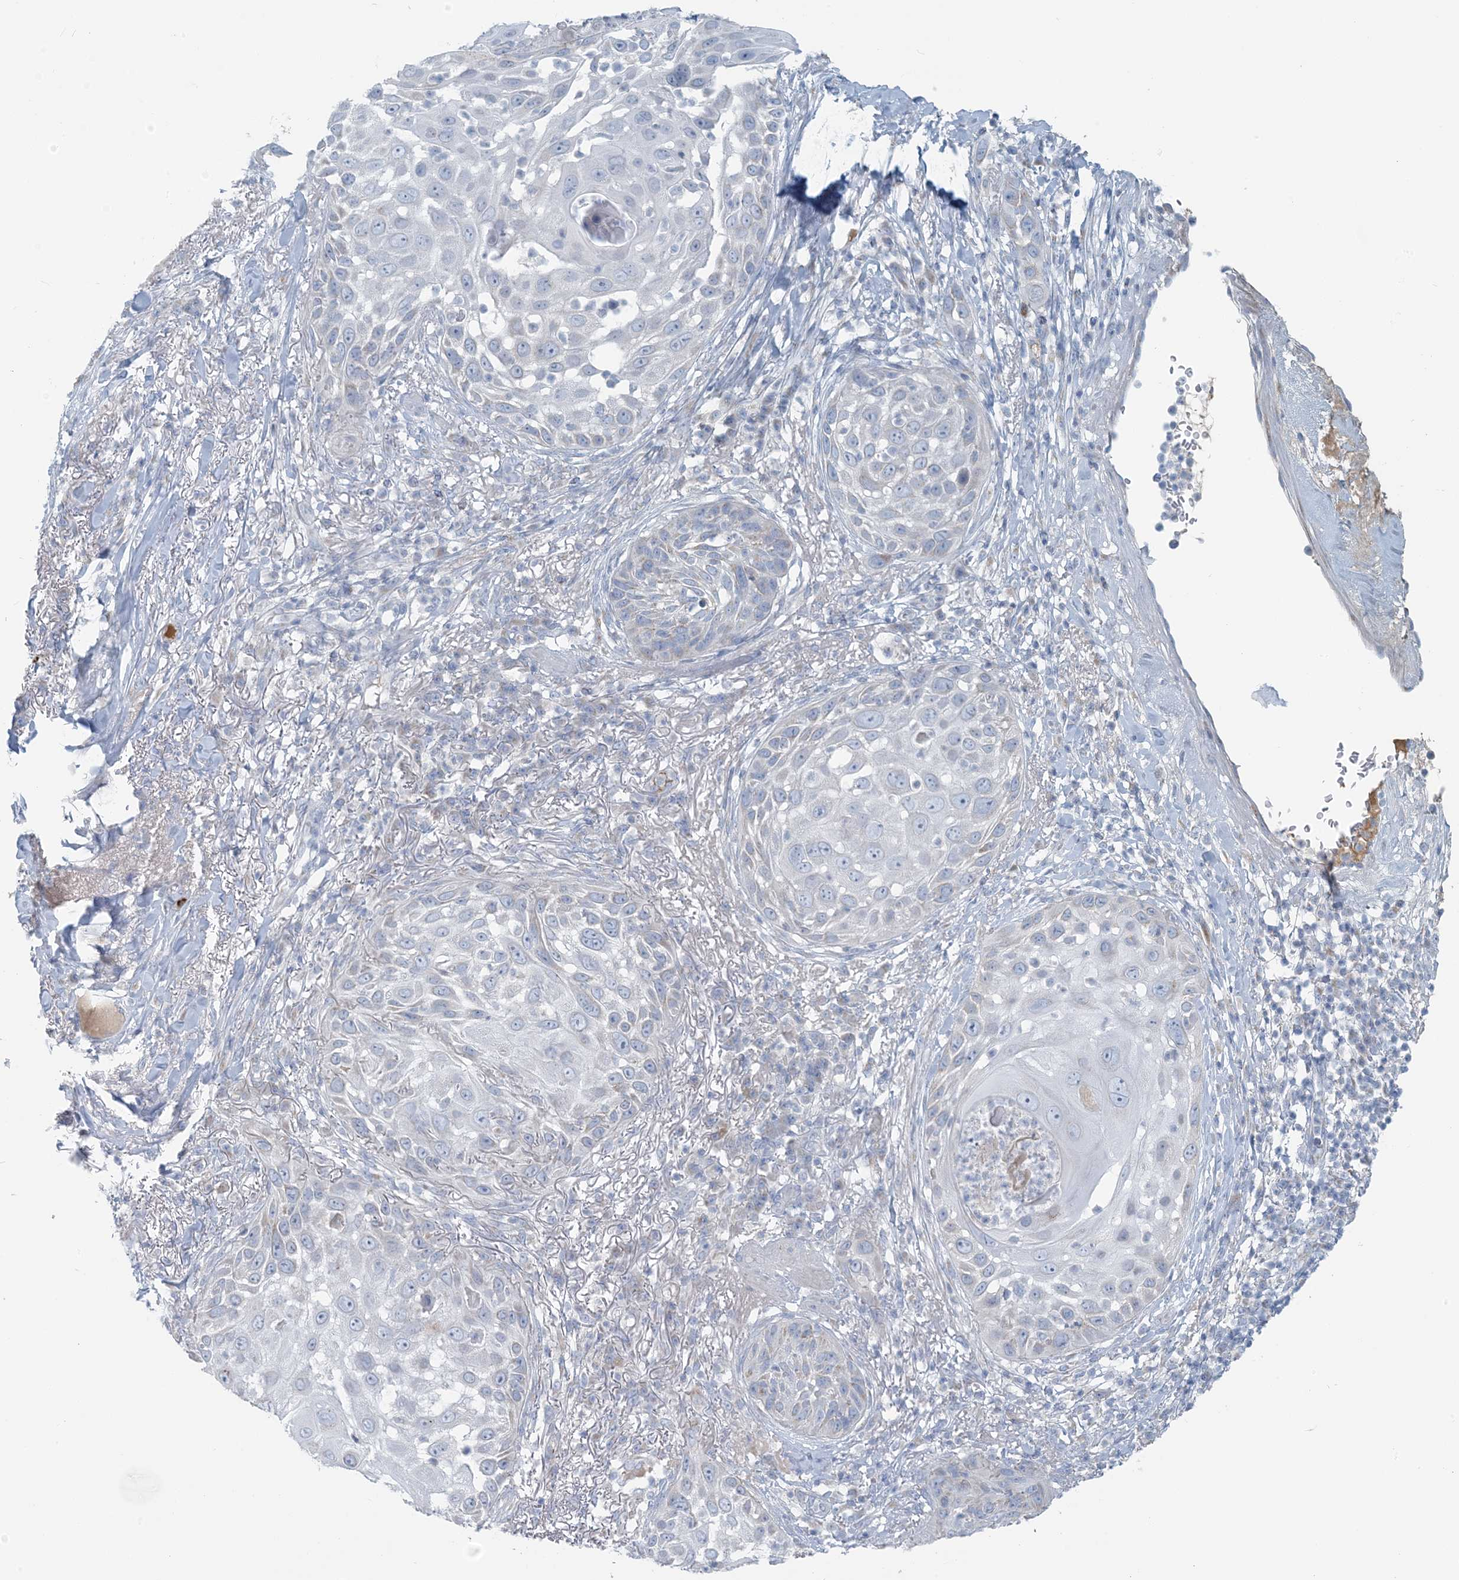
{"staining": {"intensity": "negative", "quantity": "none", "location": "none"}, "tissue": "skin cancer", "cell_type": "Tumor cells", "image_type": "cancer", "snomed": [{"axis": "morphology", "description": "Squamous cell carcinoma, NOS"}, {"axis": "topography", "description": "Skin"}], "caption": "Tumor cells show no significant protein expression in skin squamous cell carcinoma.", "gene": "SCML1", "patient": {"sex": "female", "age": 44}}